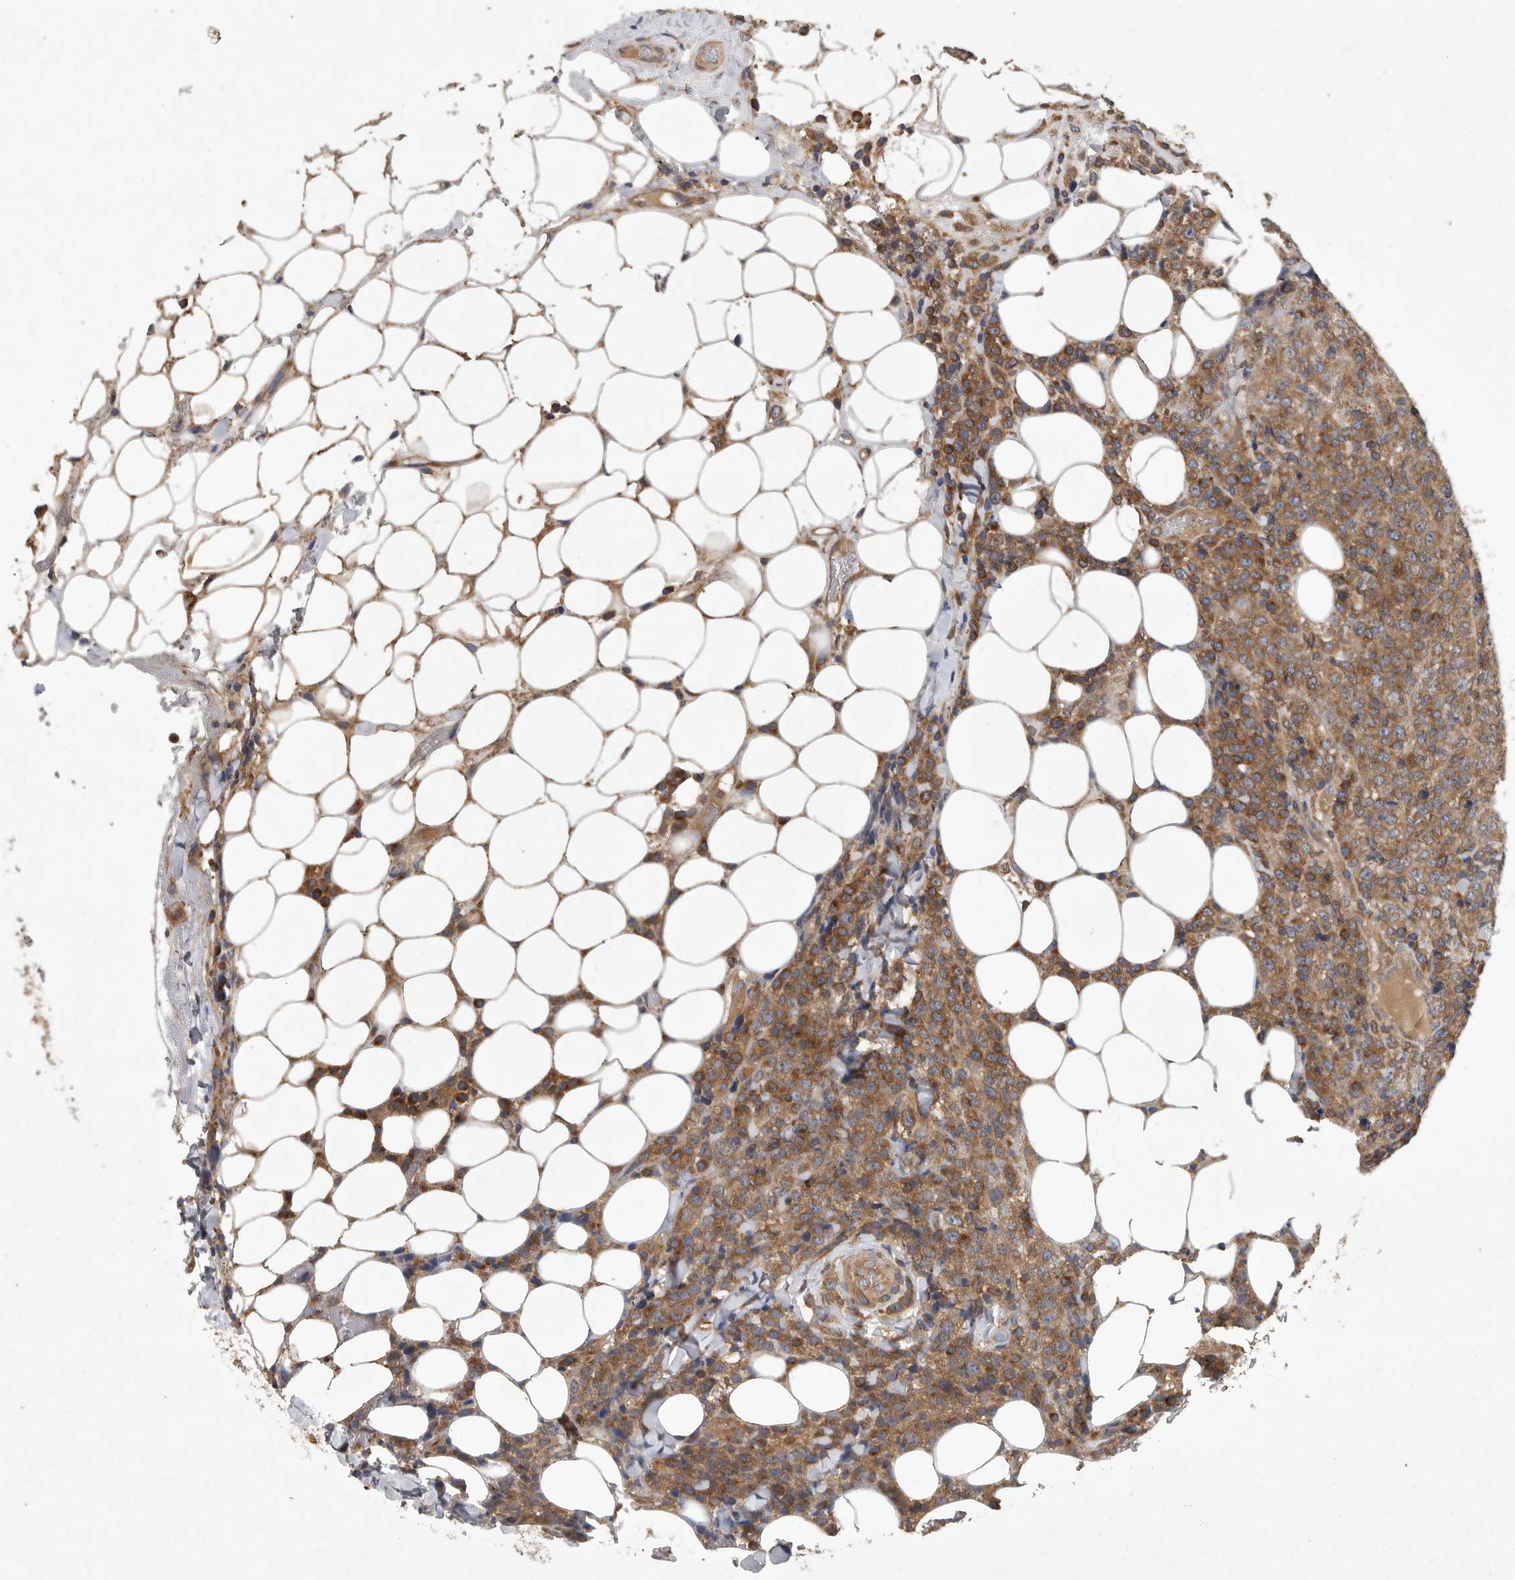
{"staining": {"intensity": "moderate", "quantity": ">75%", "location": "cytoplasmic/membranous"}, "tissue": "lymphoma", "cell_type": "Tumor cells", "image_type": "cancer", "snomed": [{"axis": "morphology", "description": "Malignant lymphoma, non-Hodgkin's type, High grade"}, {"axis": "topography", "description": "Lymph node"}], "caption": "Immunohistochemical staining of human lymphoma reveals medium levels of moderate cytoplasmic/membranous protein expression in about >75% of tumor cells.", "gene": "OXR1", "patient": {"sex": "male", "age": 13}}